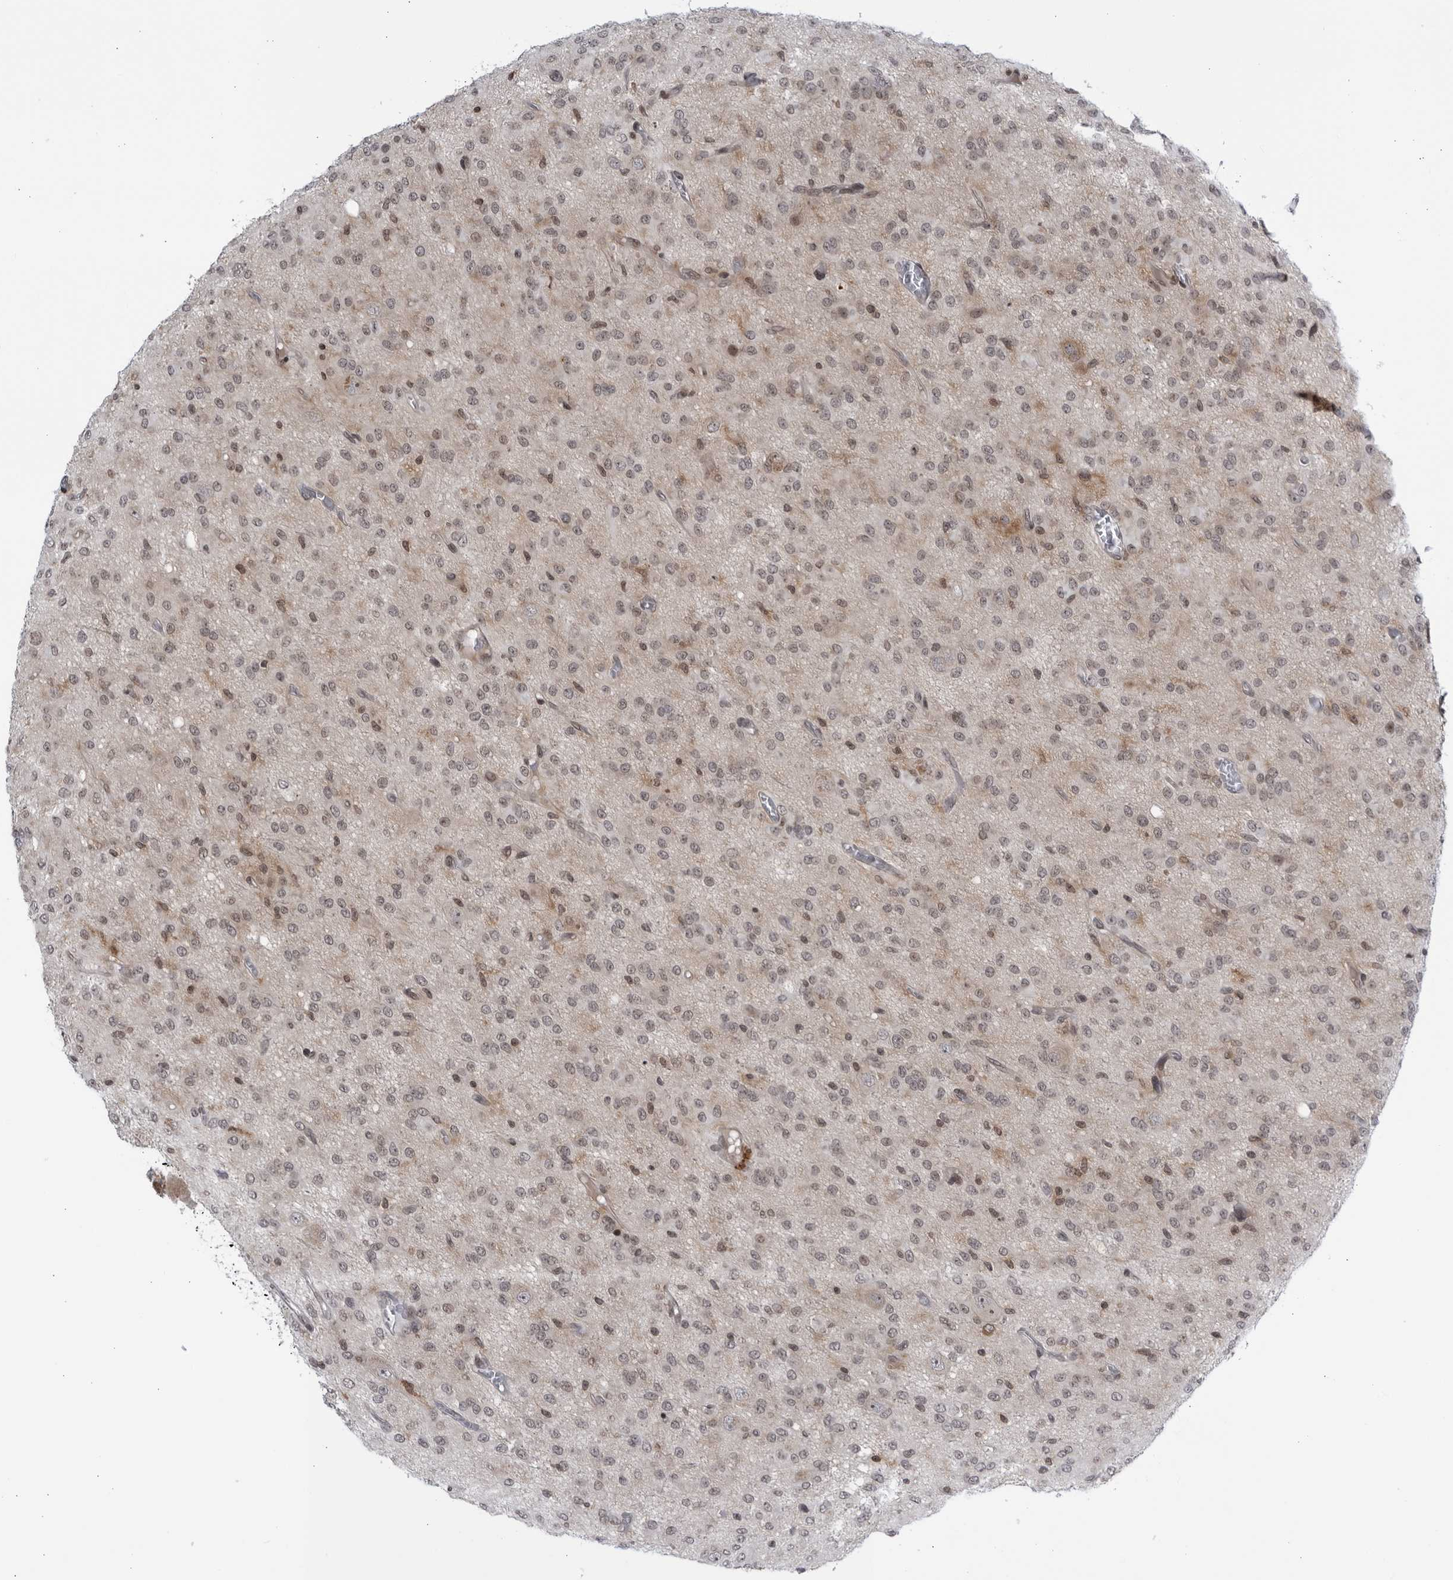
{"staining": {"intensity": "weak", "quantity": "25%-75%", "location": "nuclear"}, "tissue": "glioma", "cell_type": "Tumor cells", "image_type": "cancer", "snomed": [{"axis": "morphology", "description": "Glioma, malignant, High grade"}, {"axis": "topography", "description": "Brain"}], "caption": "An IHC photomicrograph of tumor tissue is shown. Protein staining in brown labels weak nuclear positivity in glioma within tumor cells.", "gene": "DTL", "patient": {"sex": "female", "age": 59}}